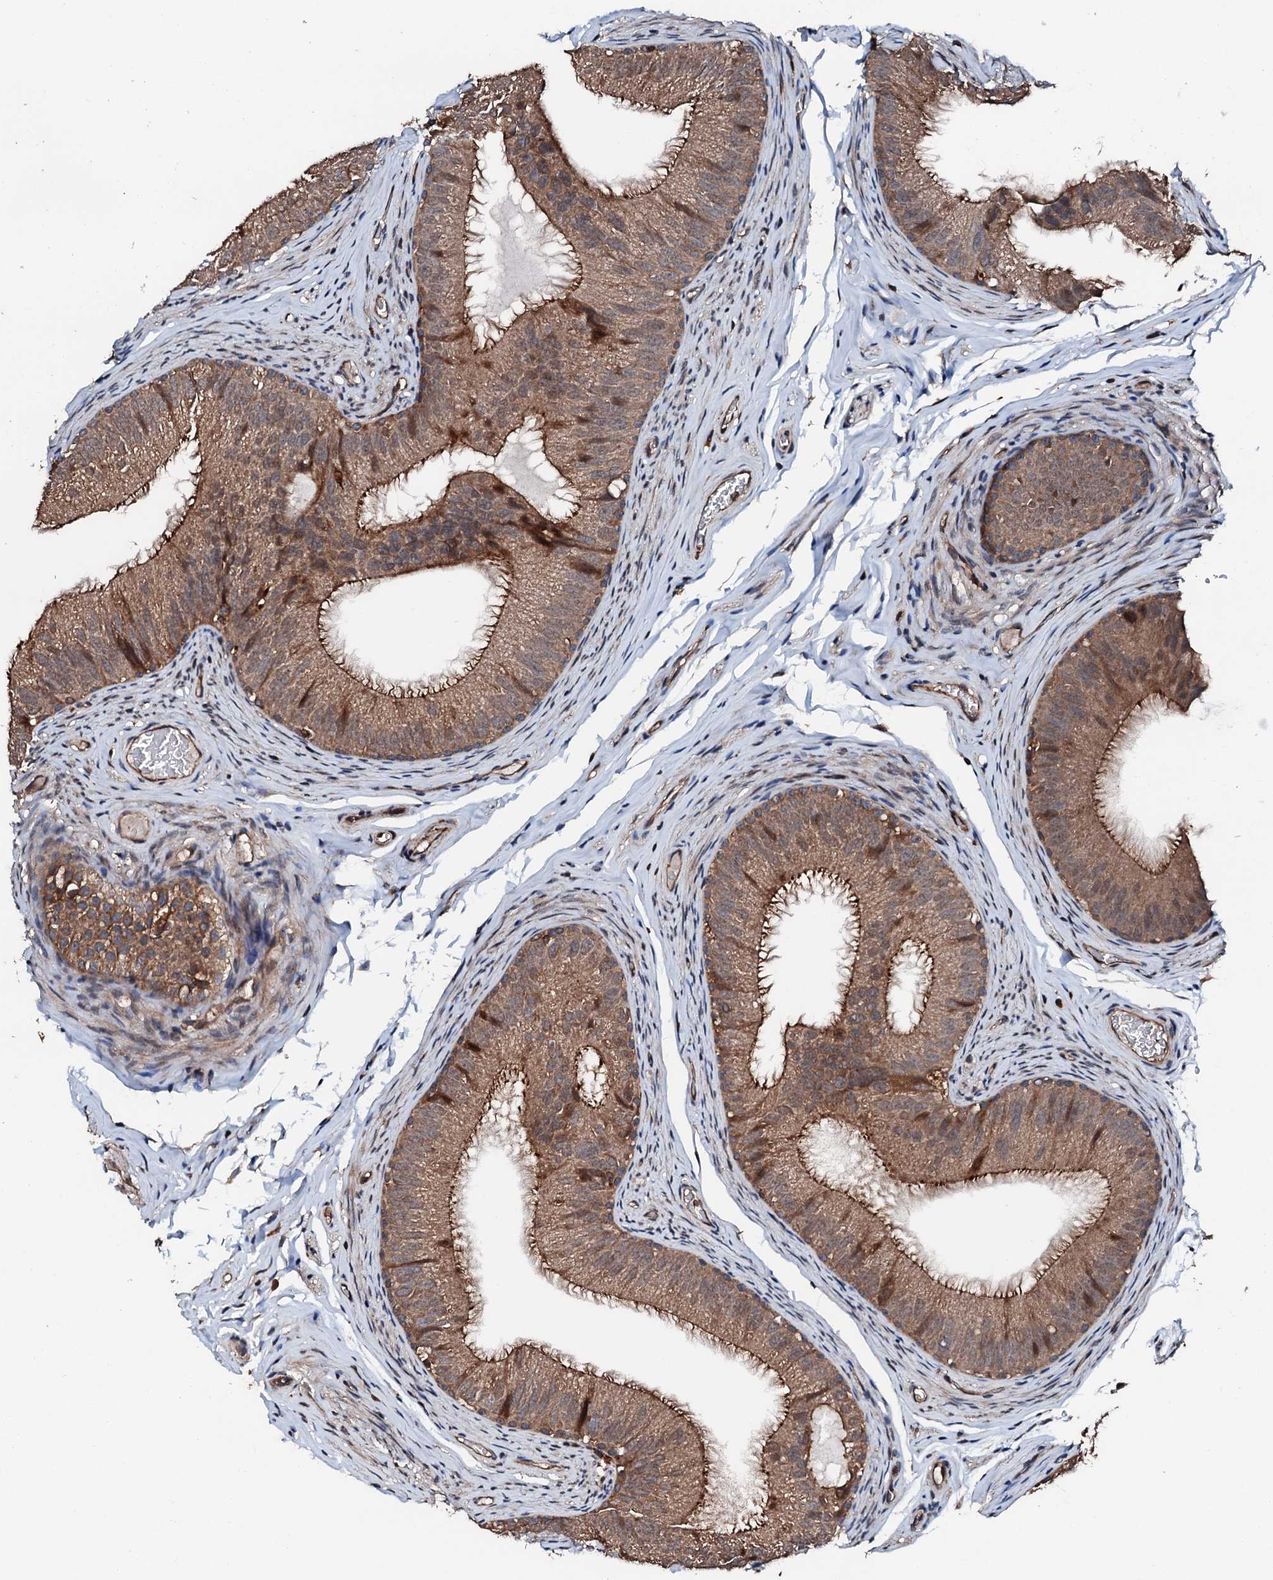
{"staining": {"intensity": "moderate", "quantity": ">75%", "location": "cytoplasmic/membranous"}, "tissue": "epididymis", "cell_type": "Glandular cells", "image_type": "normal", "snomed": [{"axis": "morphology", "description": "Normal tissue, NOS"}, {"axis": "topography", "description": "Epididymis"}], "caption": "Immunohistochemistry of unremarkable epididymis reveals medium levels of moderate cytoplasmic/membranous expression in about >75% of glandular cells.", "gene": "FGD4", "patient": {"sex": "male", "age": 34}}